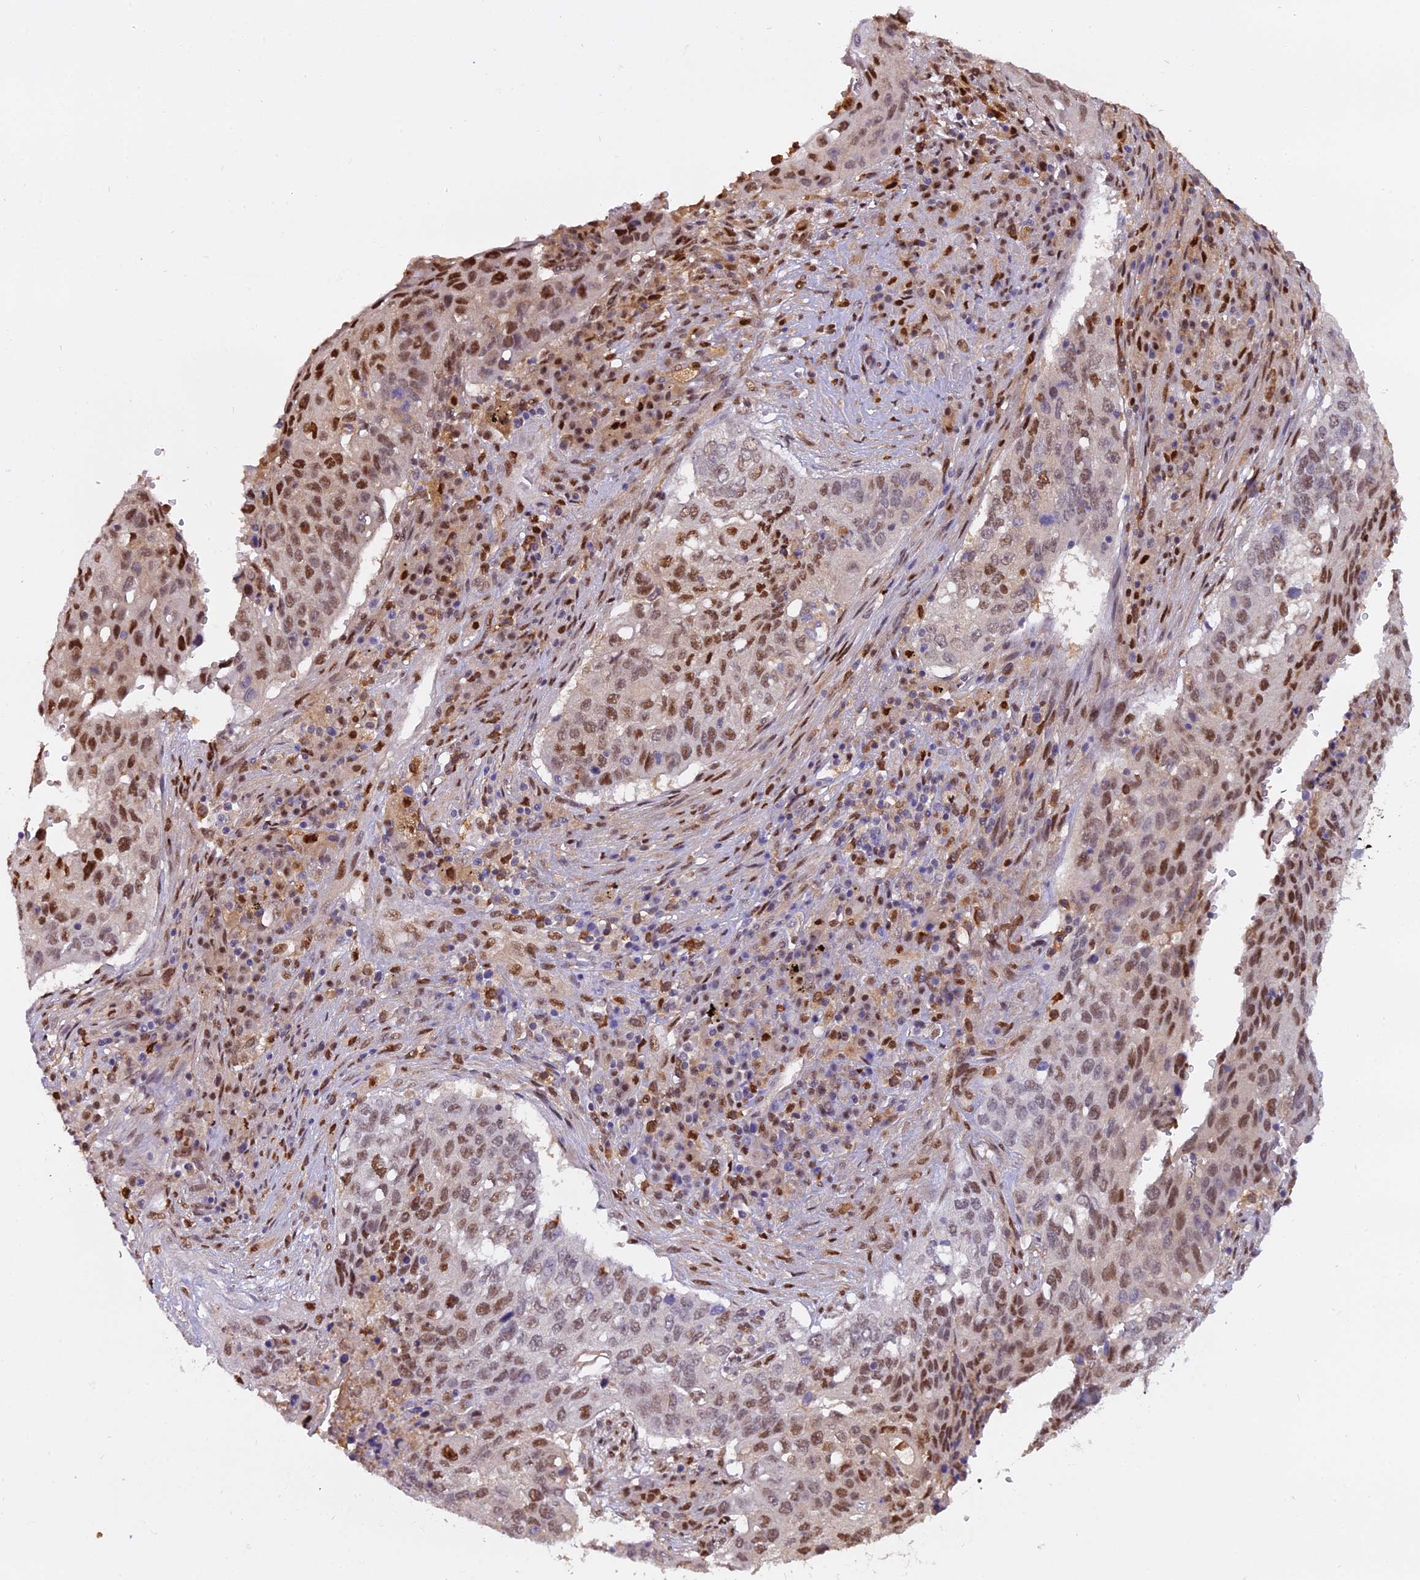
{"staining": {"intensity": "moderate", "quantity": ">75%", "location": "nuclear"}, "tissue": "lung cancer", "cell_type": "Tumor cells", "image_type": "cancer", "snomed": [{"axis": "morphology", "description": "Squamous cell carcinoma, NOS"}, {"axis": "topography", "description": "Lung"}], "caption": "Immunohistochemistry (DAB) staining of lung cancer demonstrates moderate nuclear protein expression in about >75% of tumor cells.", "gene": "NPEPL1", "patient": {"sex": "female", "age": 63}}